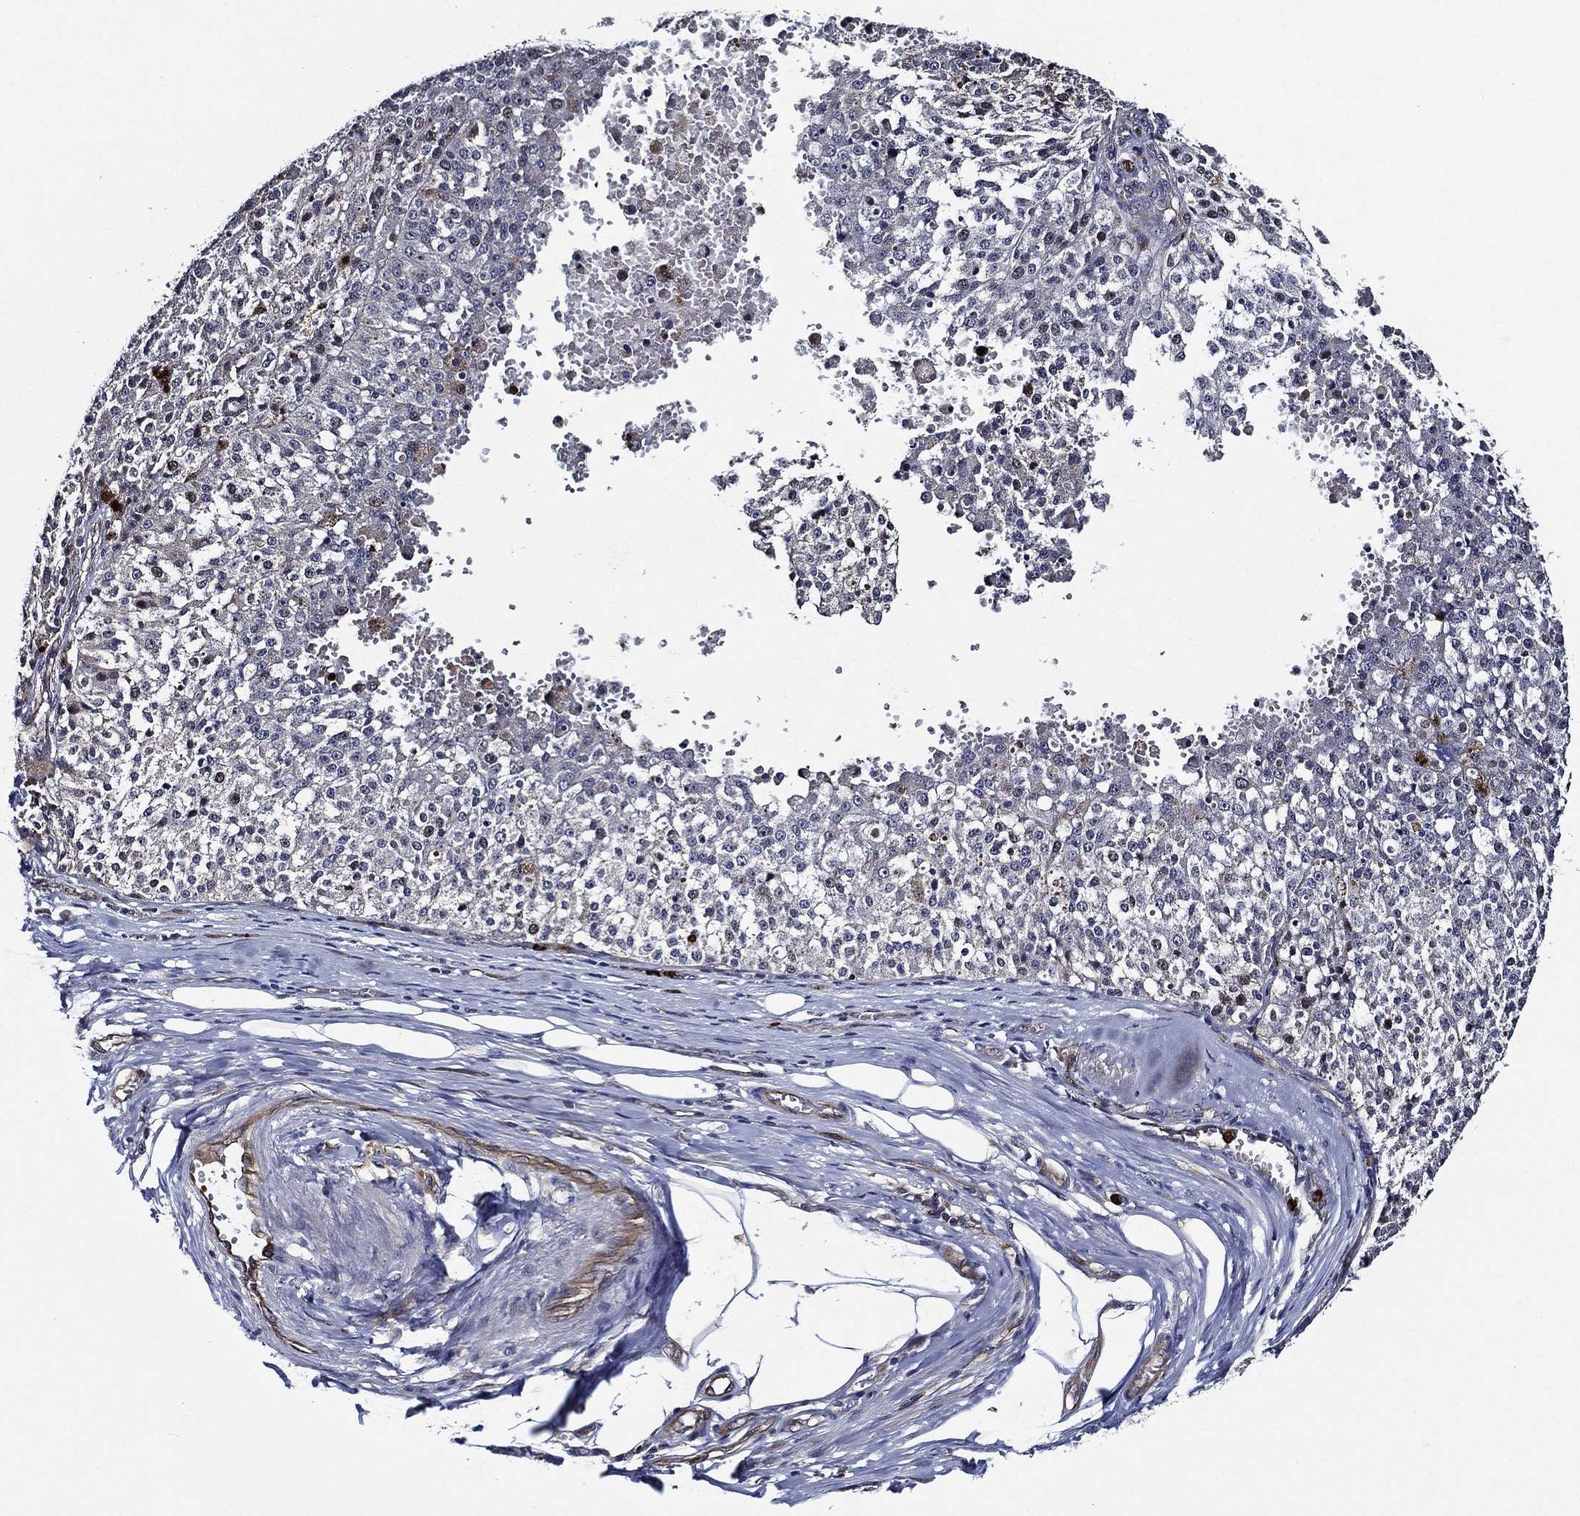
{"staining": {"intensity": "negative", "quantity": "none", "location": "none"}, "tissue": "melanoma", "cell_type": "Tumor cells", "image_type": "cancer", "snomed": [{"axis": "morphology", "description": "Malignant melanoma, Metastatic site"}, {"axis": "topography", "description": "Lymph node"}], "caption": "DAB immunohistochemical staining of human malignant melanoma (metastatic site) exhibits no significant expression in tumor cells.", "gene": "KIF20B", "patient": {"sex": "female", "age": 64}}